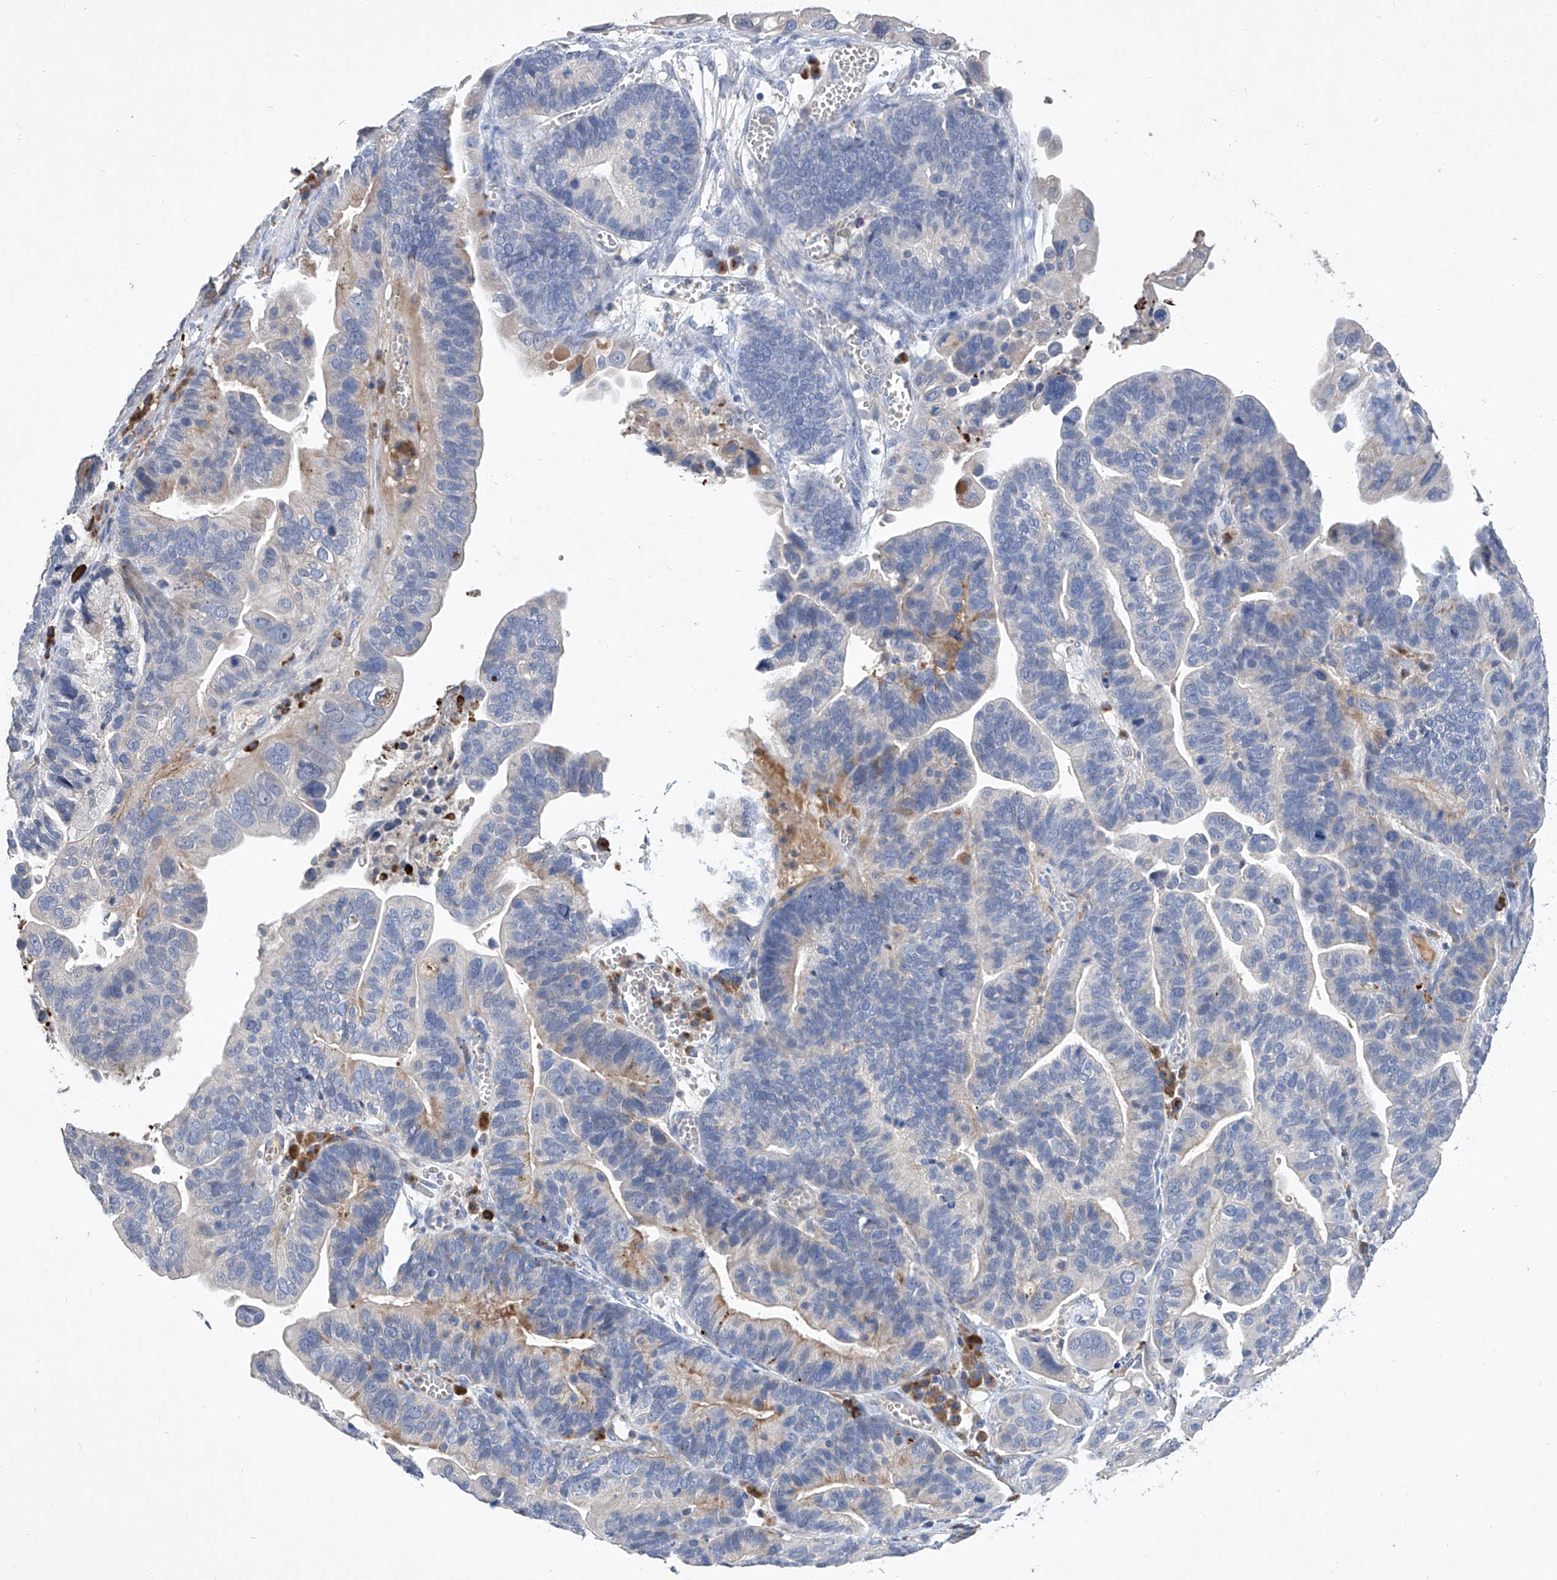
{"staining": {"intensity": "weak", "quantity": "<25%", "location": "cytoplasmic/membranous"}, "tissue": "ovarian cancer", "cell_type": "Tumor cells", "image_type": "cancer", "snomed": [{"axis": "morphology", "description": "Cystadenocarcinoma, serous, NOS"}, {"axis": "topography", "description": "Ovary"}], "caption": "Immunohistochemistry (IHC) histopathology image of ovarian serous cystadenocarcinoma stained for a protein (brown), which exhibits no staining in tumor cells.", "gene": "GPT", "patient": {"sex": "female", "age": 56}}